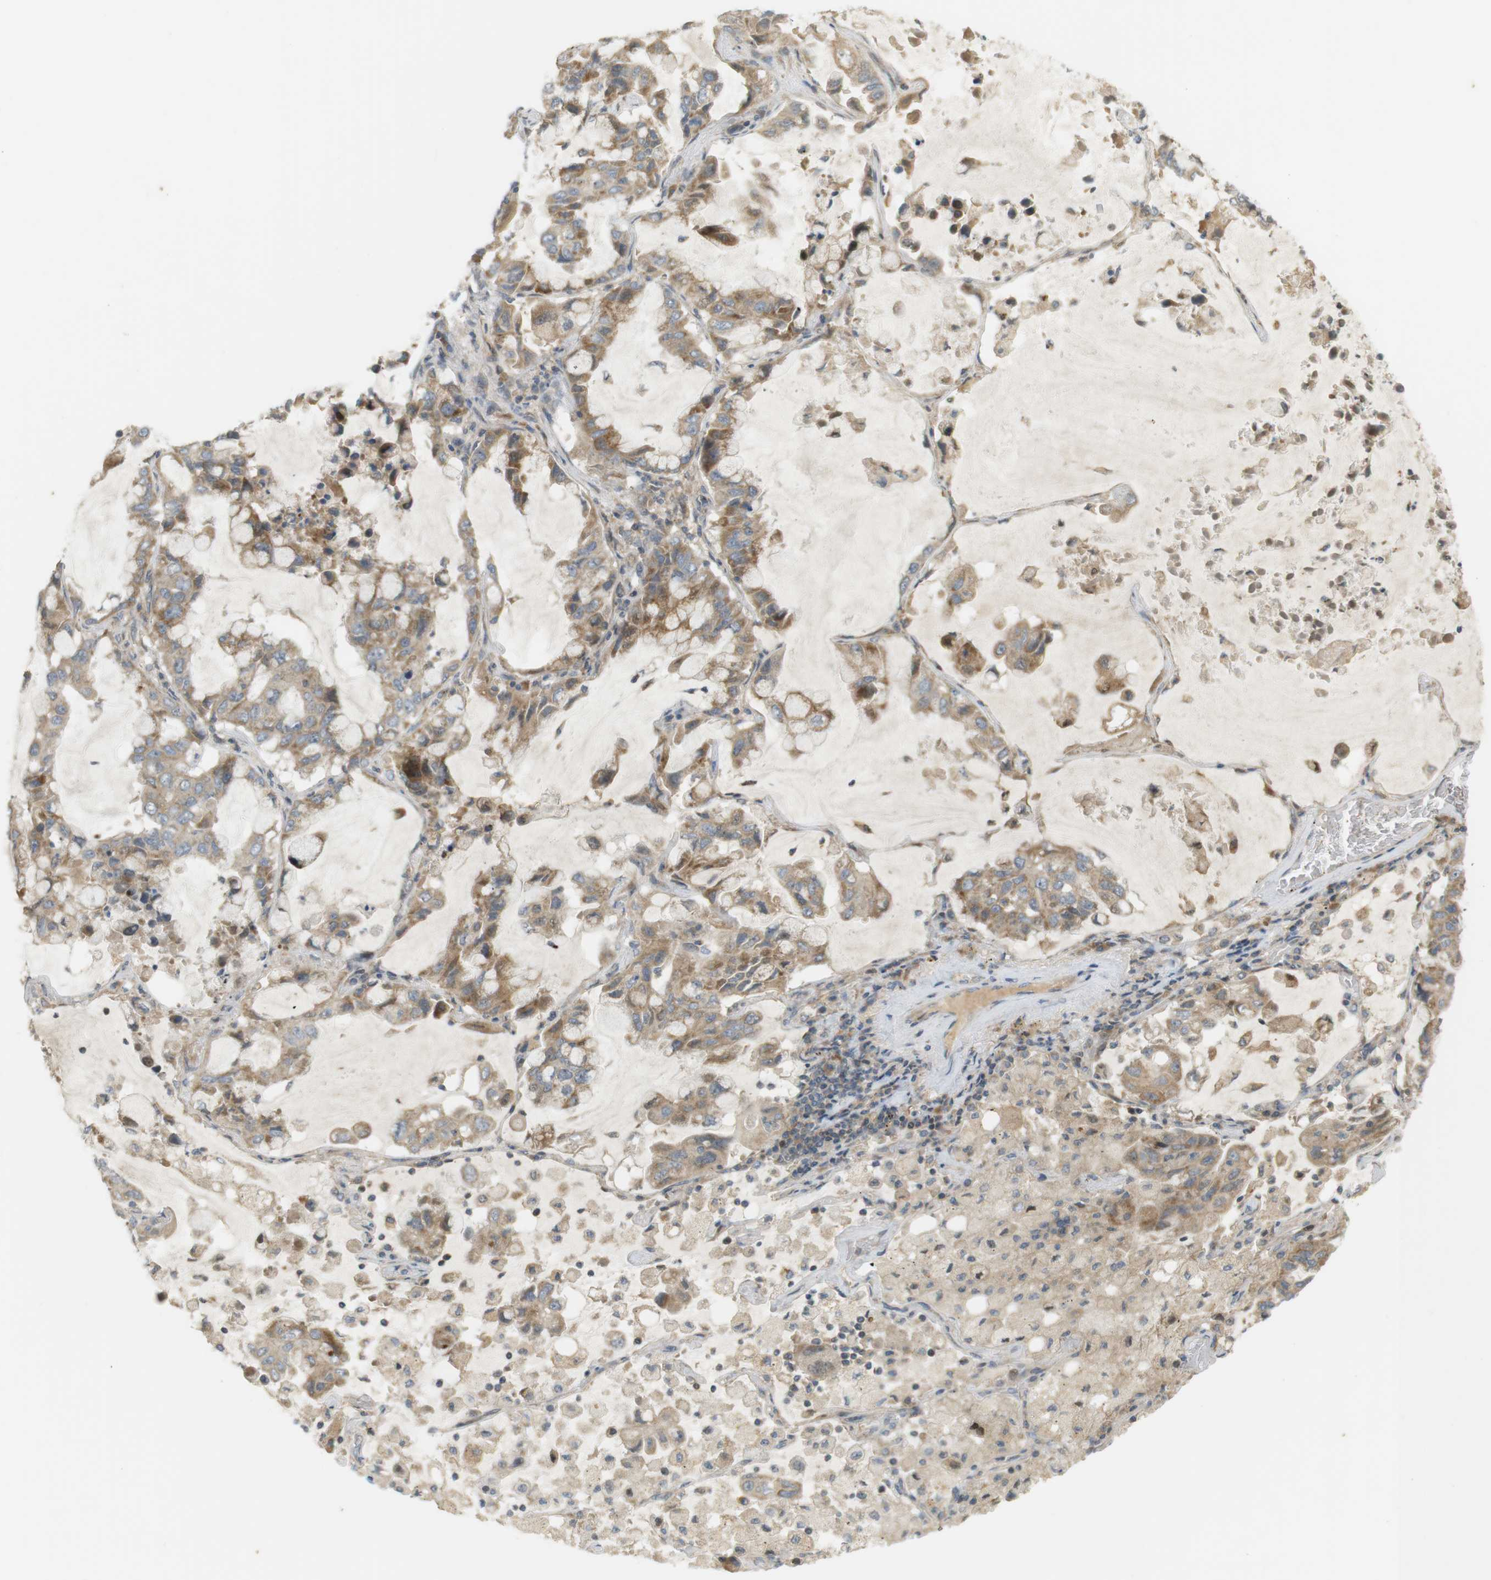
{"staining": {"intensity": "moderate", "quantity": ">75%", "location": "cytoplasmic/membranous"}, "tissue": "lung cancer", "cell_type": "Tumor cells", "image_type": "cancer", "snomed": [{"axis": "morphology", "description": "Adenocarcinoma, NOS"}, {"axis": "topography", "description": "Lung"}], "caption": "A medium amount of moderate cytoplasmic/membranous positivity is identified in approximately >75% of tumor cells in lung cancer tissue.", "gene": "CLRN3", "patient": {"sex": "male", "age": 64}}